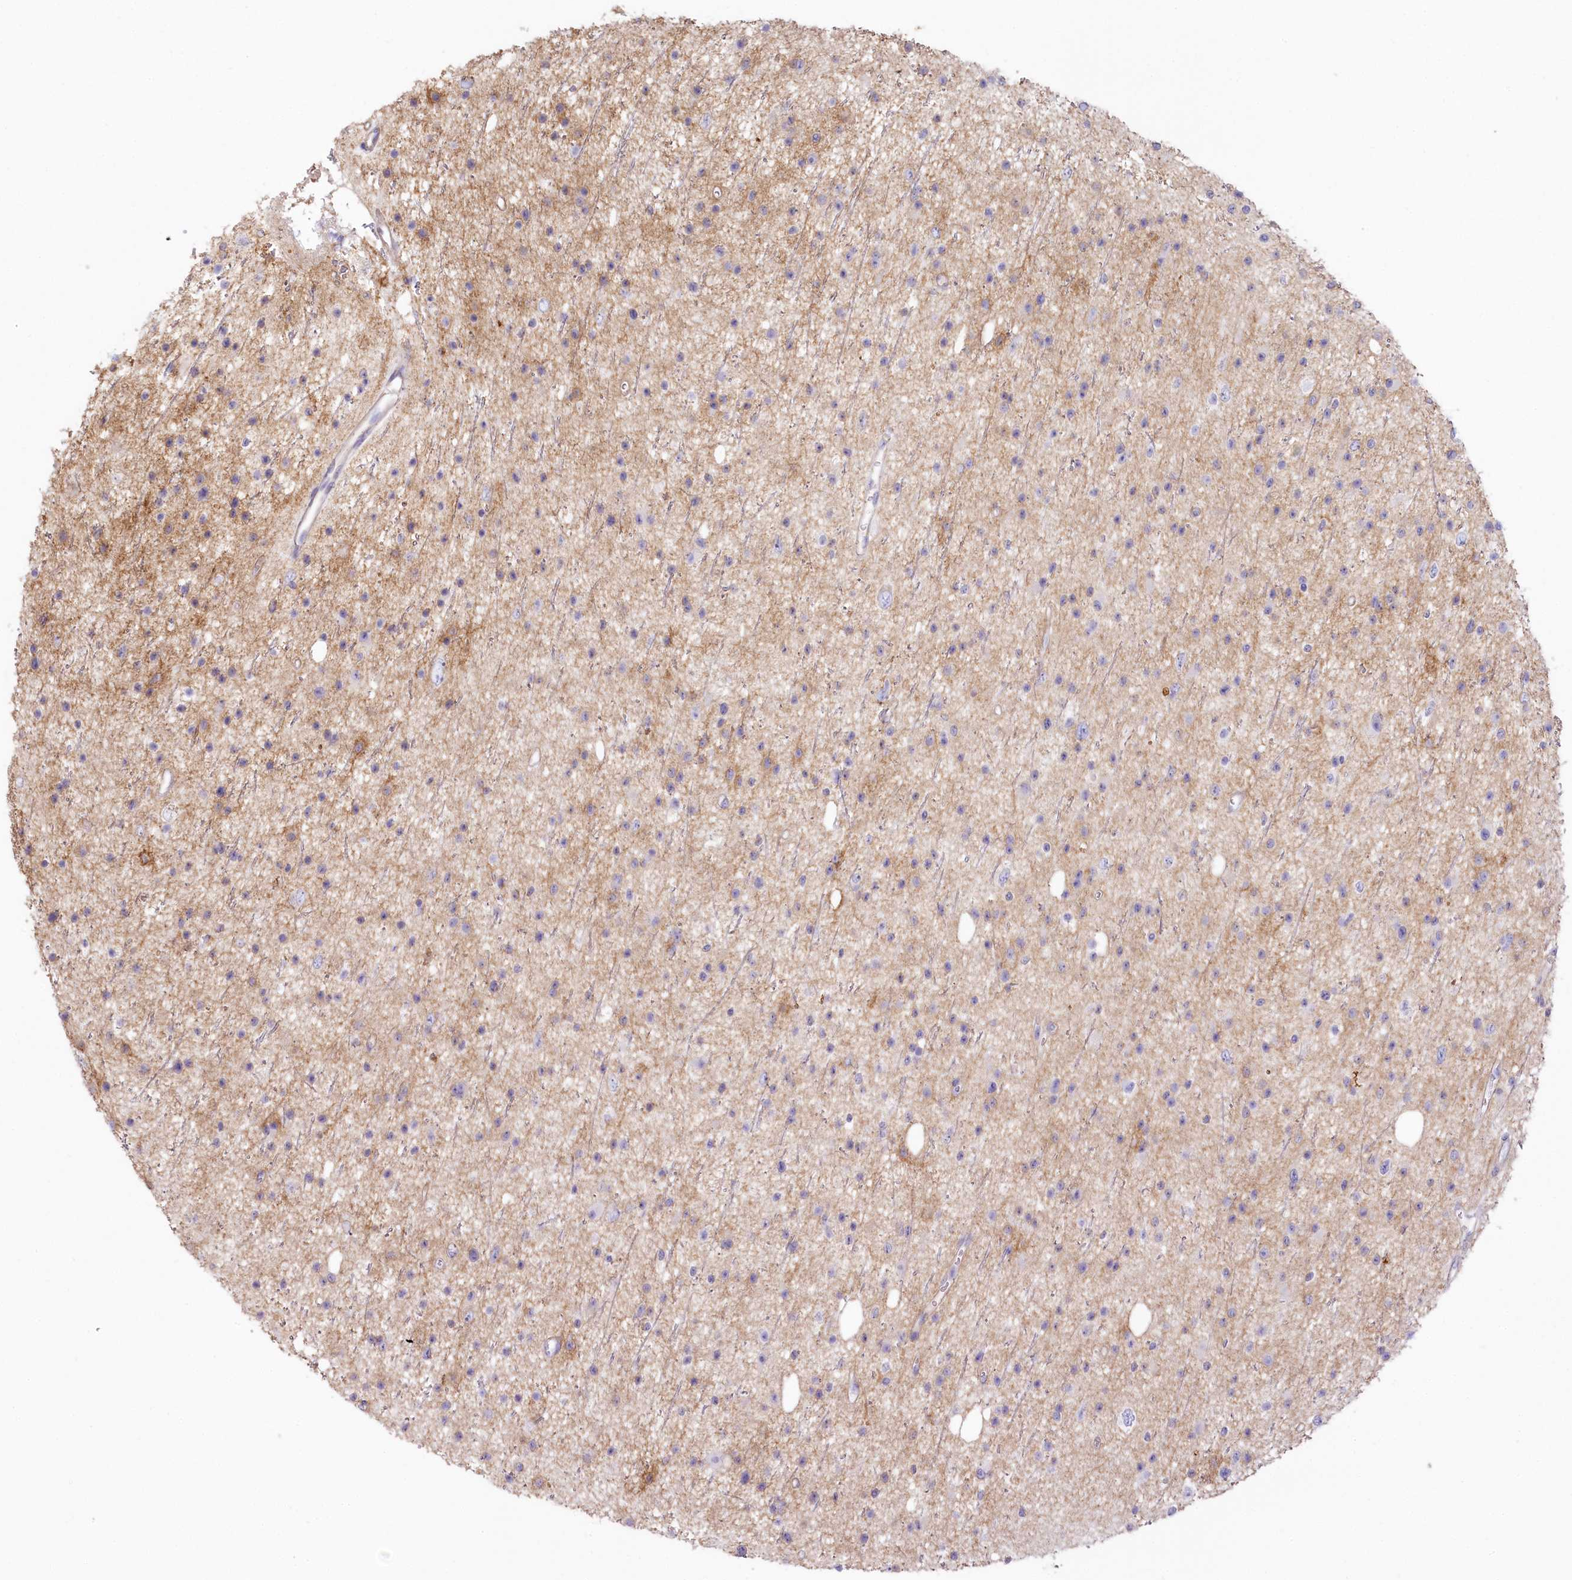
{"staining": {"intensity": "negative", "quantity": "none", "location": "none"}, "tissue": "glioma", "cell_type": "Tumor cells", "image_type": "cancer", "snomed": [{"axis": "morphology", "description": "Glioma, malignant, Low grade"}, {"axis": "topography", "description": "Cerebral cortex"}], "caption": "A micrograph of glioma stained for a protein demonstrates no brown staining in tumor cells.", "gene": "SLC6A11", "patient": {"sex": "female", "age": 39}}